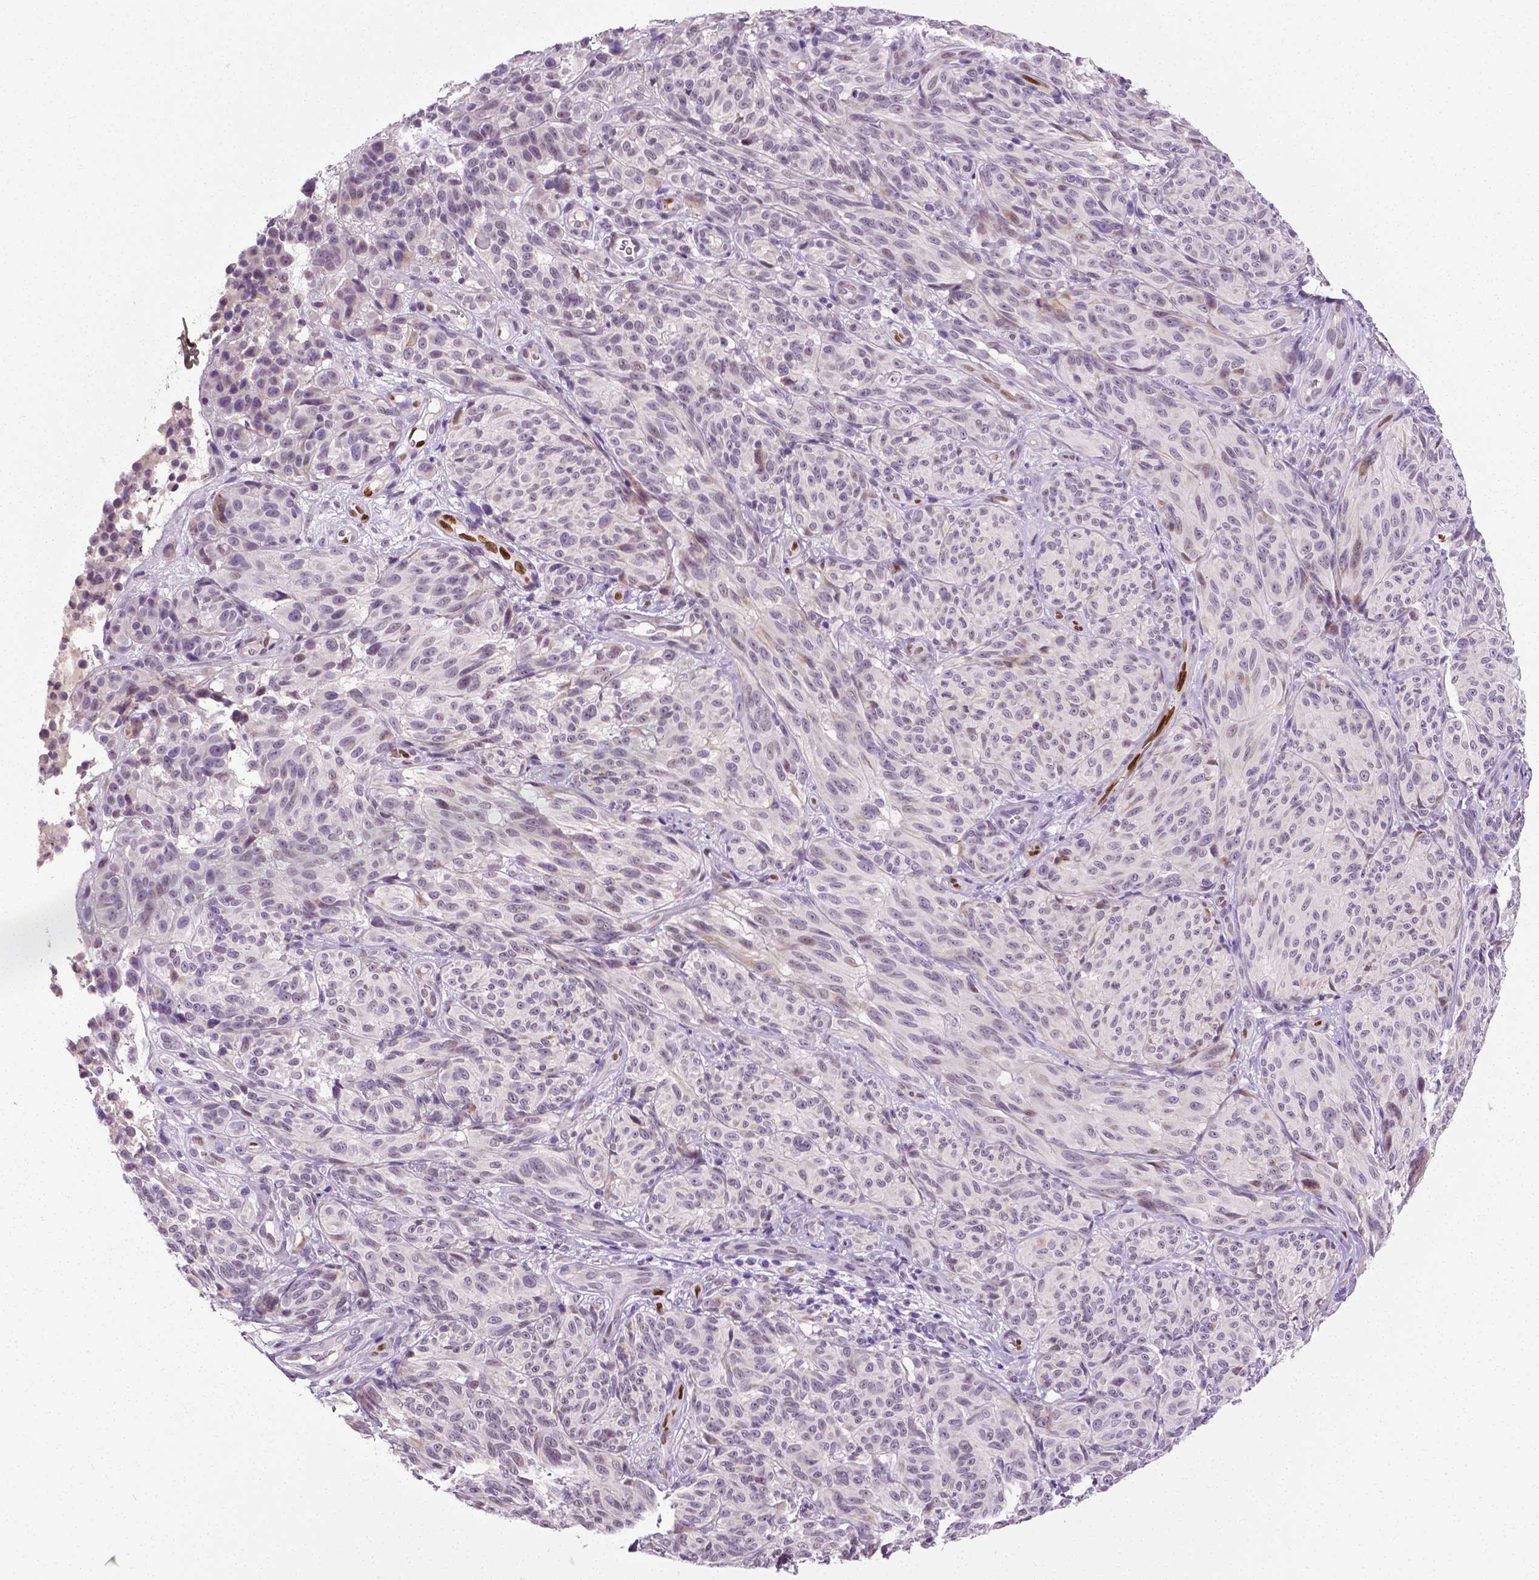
{"staining": {"intensity": "negative", "quantity": "none", "location": "none"}, "tissue": "melanoma", "cell_type": "Tumor cells", "image_type": "cancer", "snomed": [{"axis": "morphology", "description": "Malignant melanoma, NOS"}, {"axis": "topography", "description": "Skin"}], "caption": "Immunohistochemistry (IHC) of melanoma reveals no expression in tumor cells.", "gene": "PTGER3", "patient": {"sex": "female", "age": 85}}